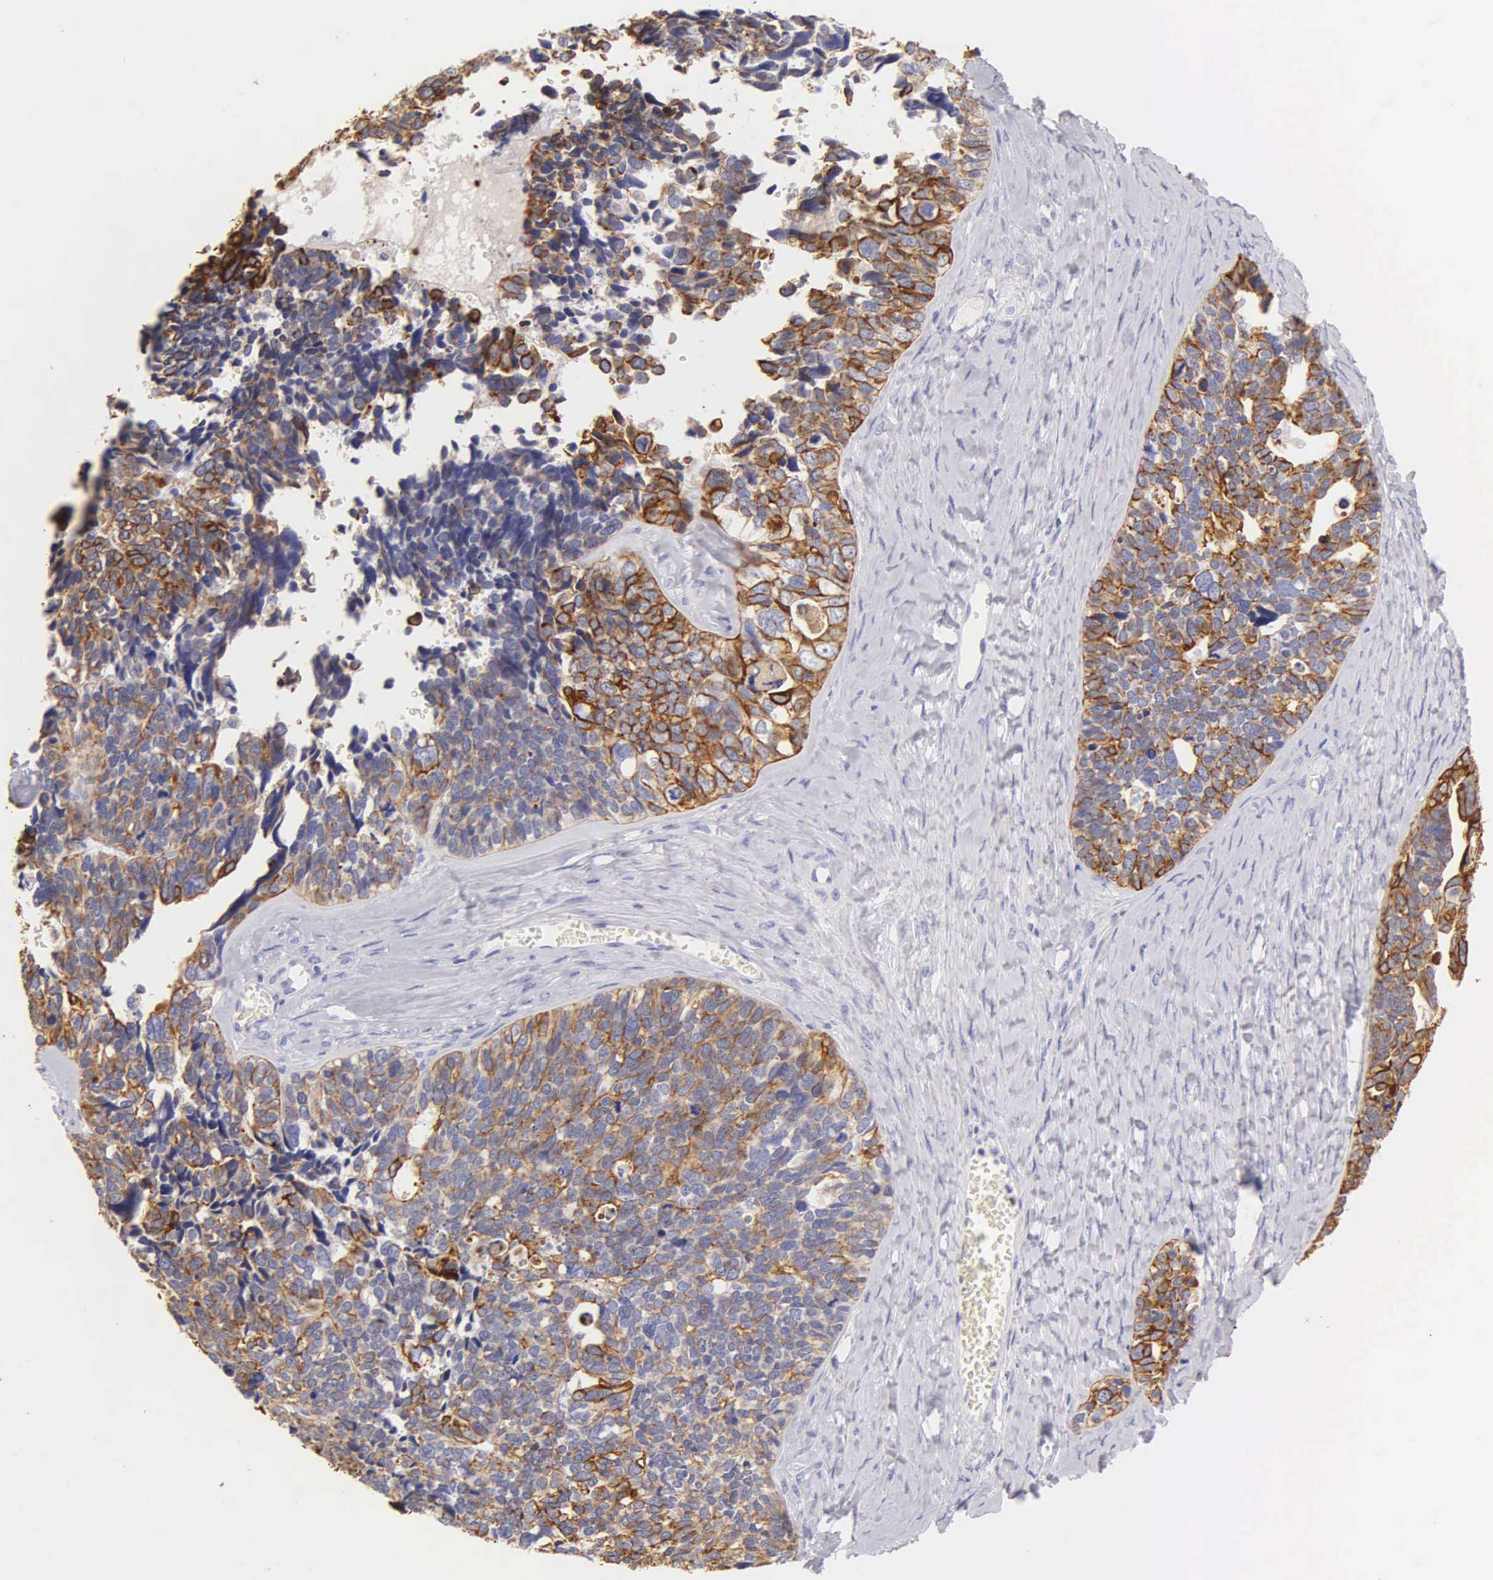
{"staining": {"intensity": "strong", "quantity": ">75%", "location": "cytoplasmic/membranous"}, "tissue": "ovarian cancer", "cell_type": "Tumor cells", "image_type": "cancer", "snomed": [{"axis": "morphology", "description": "Cystadenocarcinoma, serous, NOS"}, {"axis": "topography", "description": "Ovary"}], "caption": "Ovarian cancer (serous cystadenocarcinoma) was stained to show a protein in brown. There is high levels of strong cytoplasmic/membranous staining in about >75% of tumor cells. (IHC, brightfield microscopy, high magnification).", "gene": "KRT17", "patient": {"sex": "female", "age": 77}}